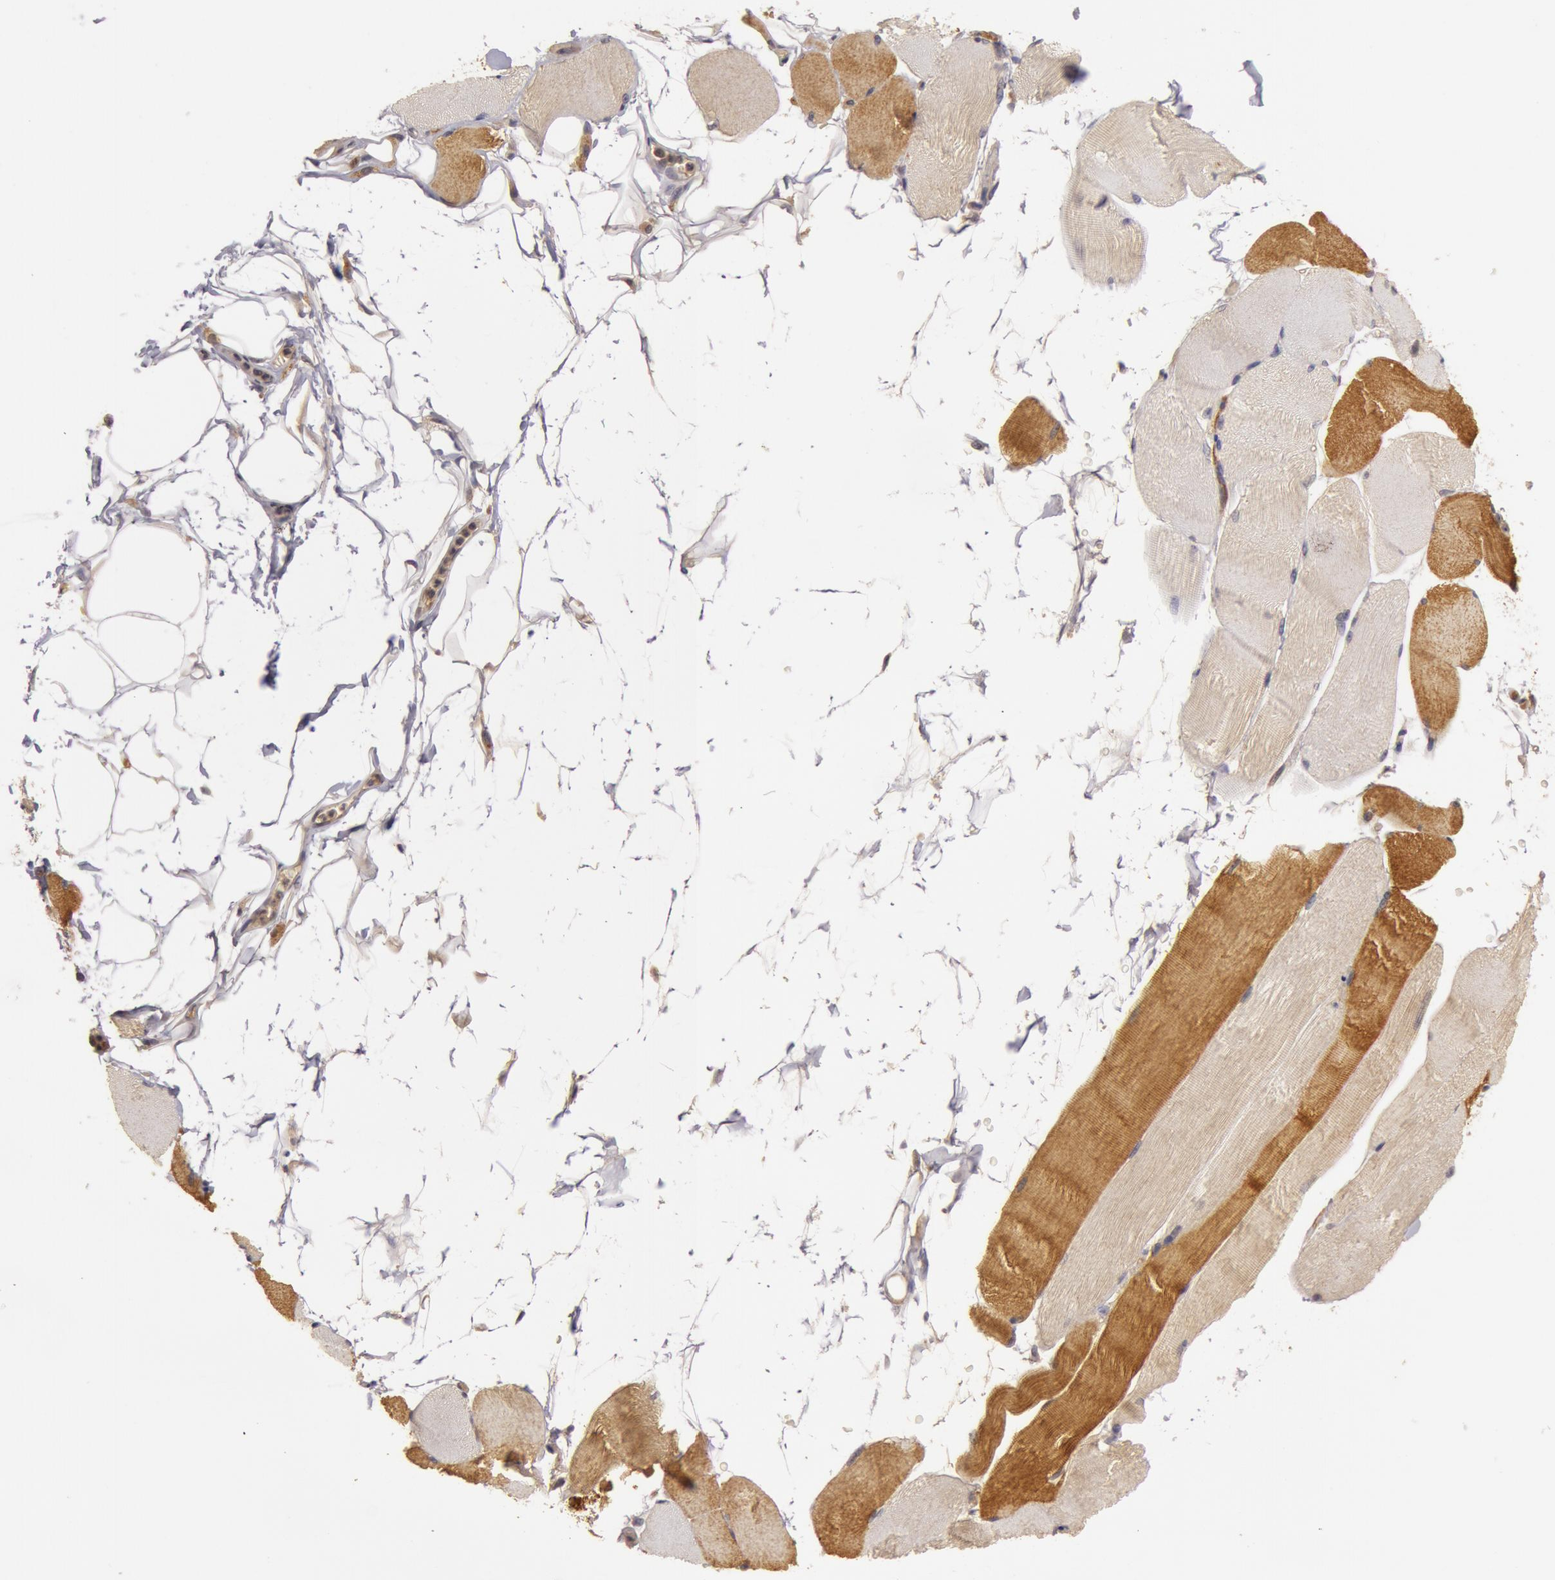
{"staining": {"intensity": "moderate", "quantity": "25%-75%", "location": "cytoplasmic/membranous"}, "tissue": "skeletal muscle", "cell_type": "Myocytes", "image_type": "normal", "snomed": [{"axis": "morphology", "description": "Normal tissue, NOS"}, {"axis": "topography", "description": "Skeletal muscle"}, {"axis": "topography", "description": "Parathyroid gland"}], "caption": "IHC (DAB) staining of unremarkable human skeletal muscle reveals moderate cytoplasmic/membranous protein expression in approximately 25%-75% of myocytes. (DAB (3,3'-diaminobenzidine) IHC, brown staining for protein, blue staining for nuclei).", "gene": "BCHE", "patient": {"sex": "female", "age": 37}}